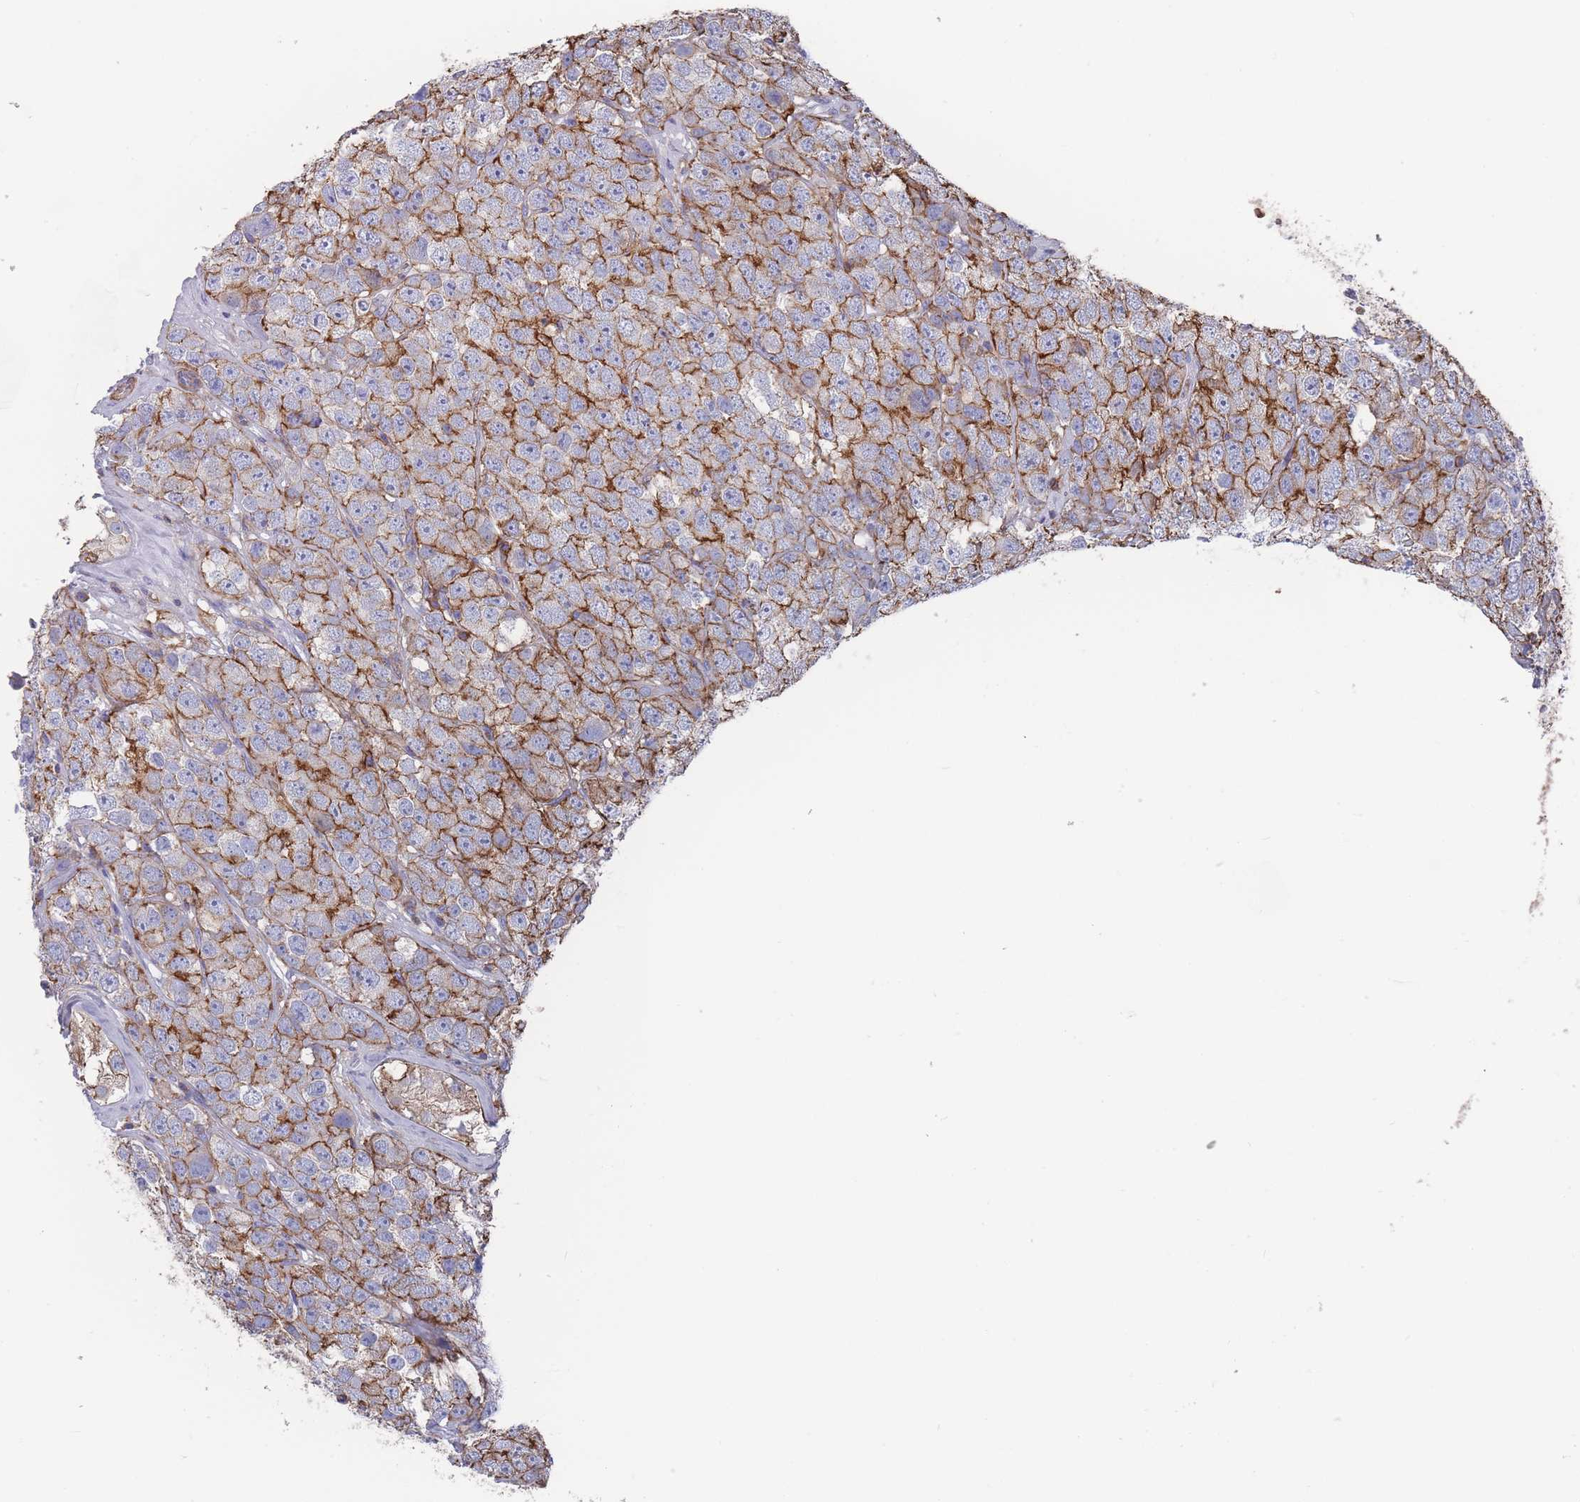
{"staining": {"intensity": "strong", "quantity": "25%-75%", "location": "cytoplasmic/membranous"}, "tissue": "testis cancer", "cell_type": "Tumor cells", "image_type": "cancer", "snomed": [{"axis": "morphology", "description": "Seminoma, NOS"}, {"axis": "topography", "description": "Testis"}], "caption": "This histopathology image shows immunohistochemistry staining of human testis seminoma, with high strong cytoplasmic/membranous positivity in approximately 25%-75% of tumor cells.", "gene": "SCCPDH", "patient": {"sex": "male", "age": 28}}